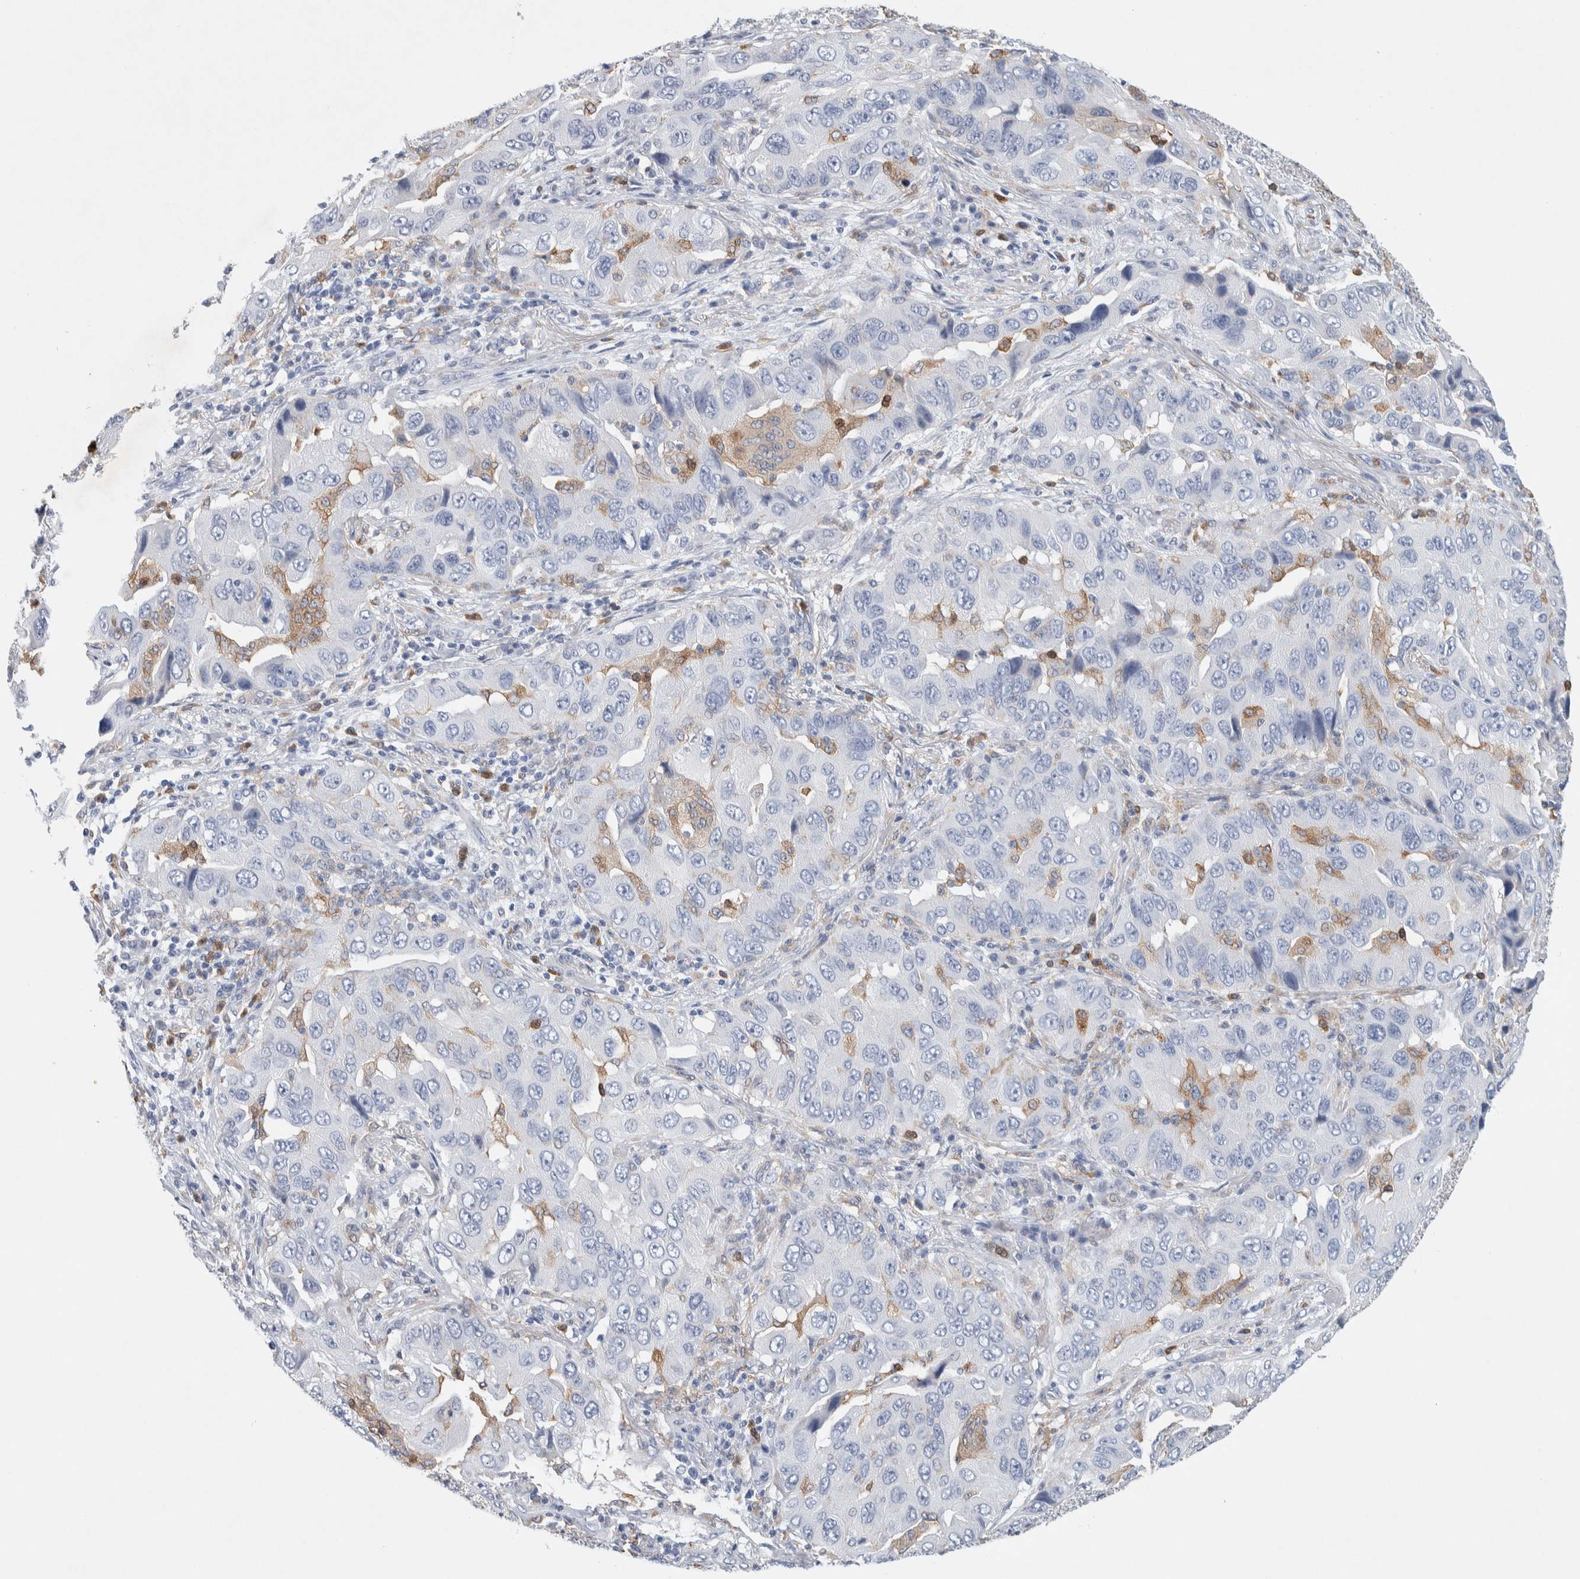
{"staining": {"intensity": "negative", "quantity": "none", "location": "none"}, "tissue": "lung cancer", "cell_type": "Tumor cells", "image_type": "cancer", "snomed": [{"axis": "morphology", "description": "Adenocarcinoma, NOS"}, {"axis": "topography", "description": "Lung"}], "caption": "This is an IHC photomicrograph of adenocarcinoma (lung). There is no positivity in tumor cells.", "gene": "NCF2", "patient": {"sex": "female", "age": 65}}